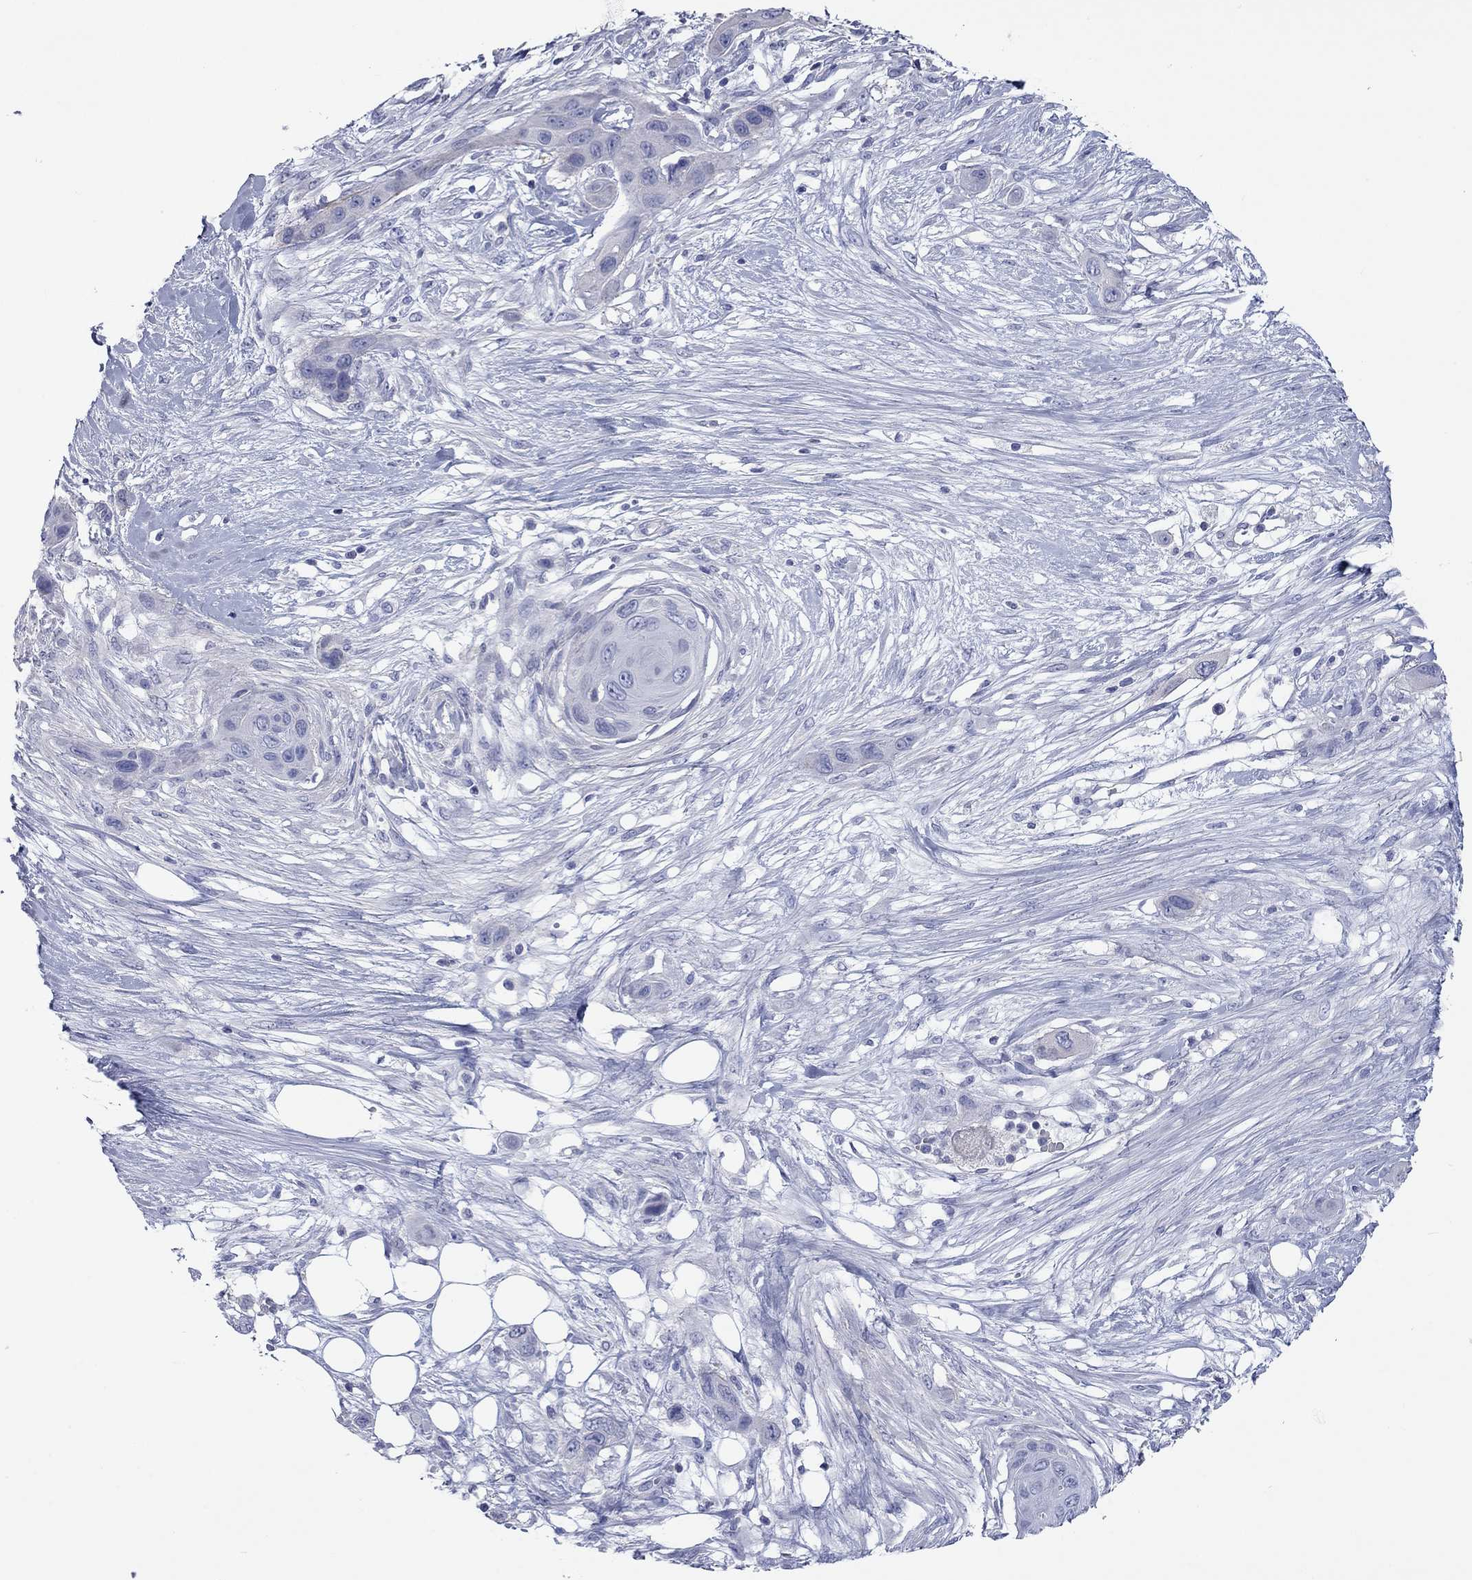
{"staining": {"intensity": "negative", "quantity": "none", "location": "none"}, "tissue": "skin cancer", "cell_type": "Tumor cells", "image_type": "cancer", "snomed": [{"axis": "morphology", "description": "Squamous cell carcinoma, NOS"}, {"axis": "topography", "description": "Skin"}], "caption": "Histopathology image shows no significant protein staining in tumor cells of skin cancer (squamous cell carcinoma).", "gene": "ACTL7B", "patient": {"sex": "male", "age": 79}}